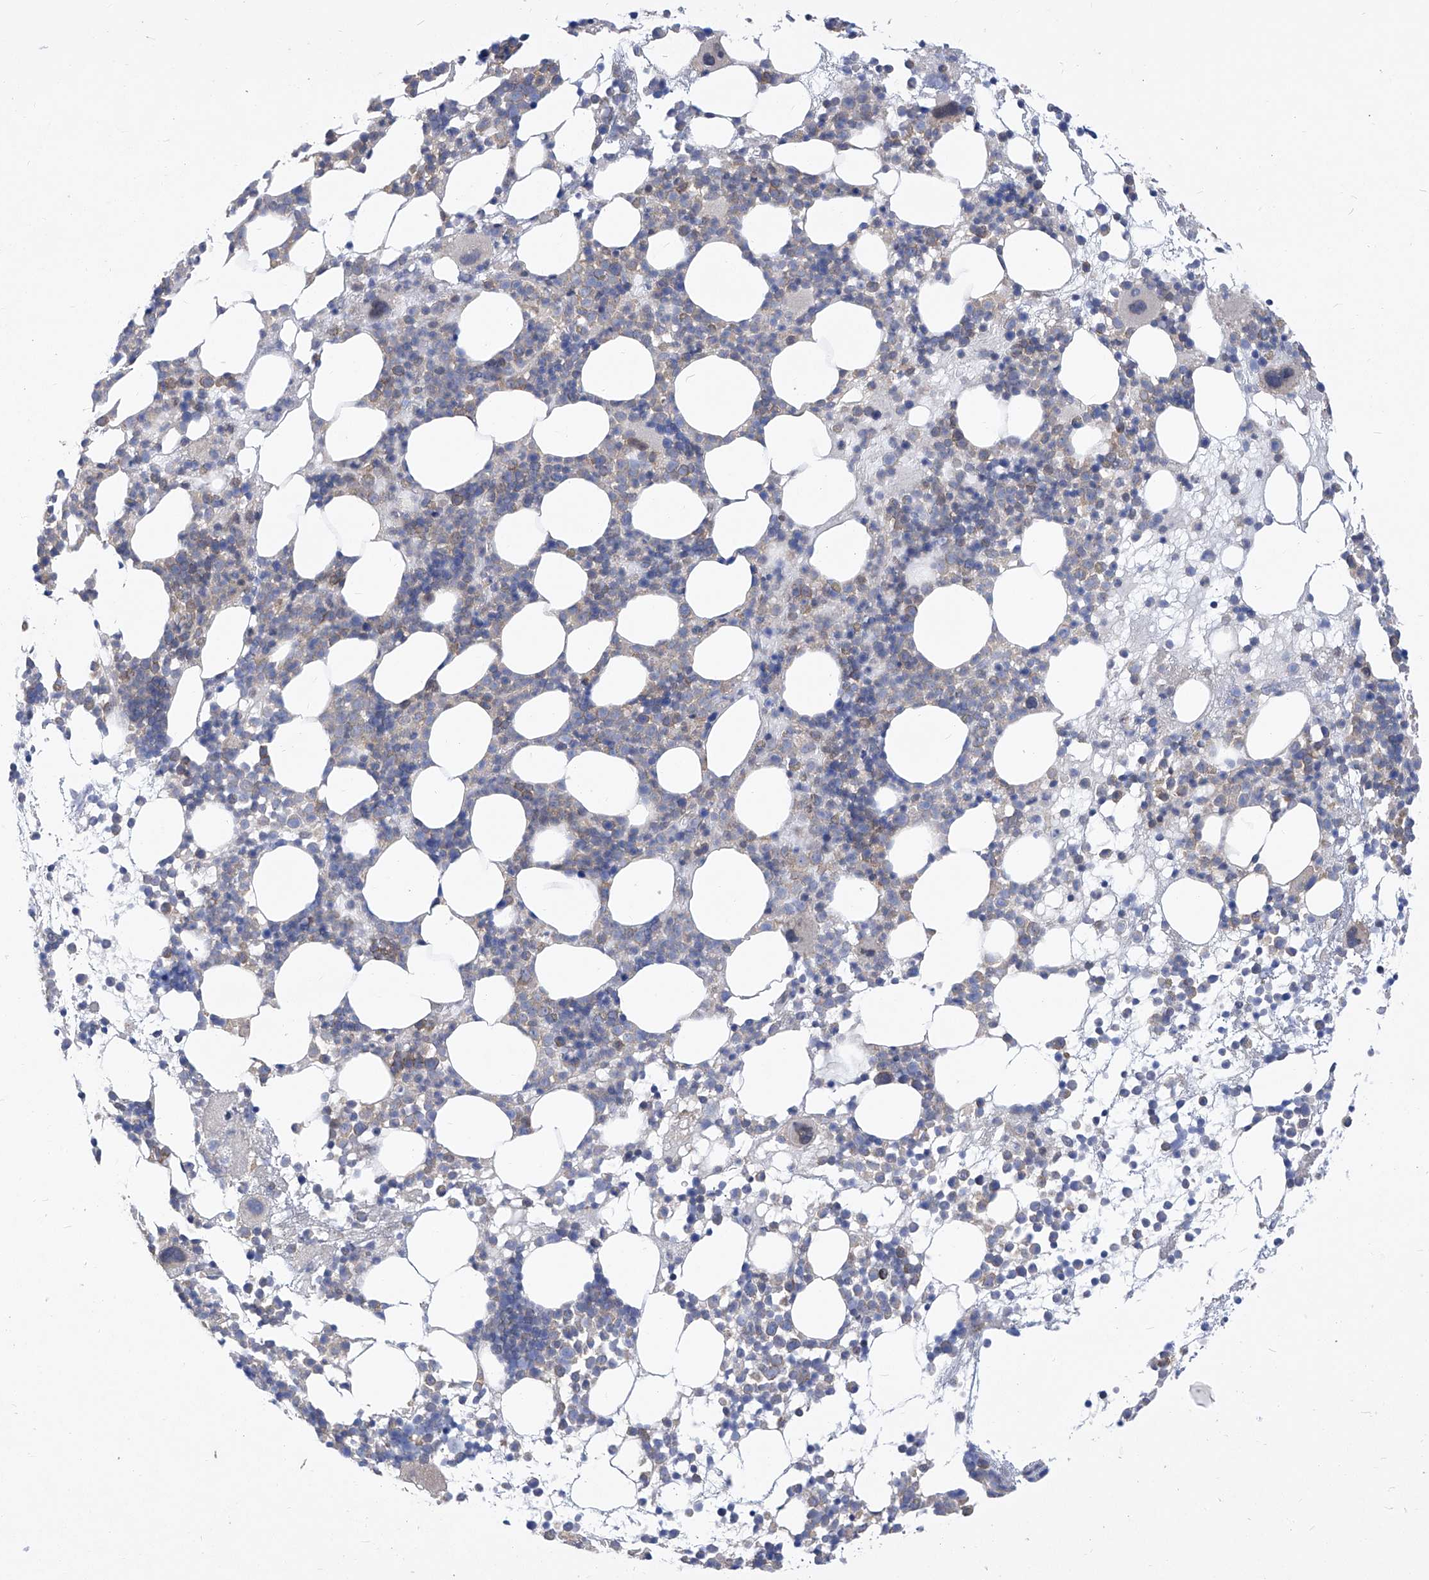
{"staining": {"intensity": "weak", "quantity": "<25%", "location": "cytoplasmic/membranous"}, "tissue": "bone marrow", "cell_type": "Hematopoietic cells", "image_type": "normal", "snomed": [{"axis": "morphology", "description": "Normal tissue, NOS"}, {"axis": "topography", "description": "Bone marrow"}], "caption": "Immunohistochemistry photomicrograph of unremarkable bone marrow: human bone marrow stained with DAB (3,3'-diaminobenzidine) shows no significant protein staining in hematopoietic cells.", "gene": "EIF3M", "patient": {"sex": "female", "age": 57}}